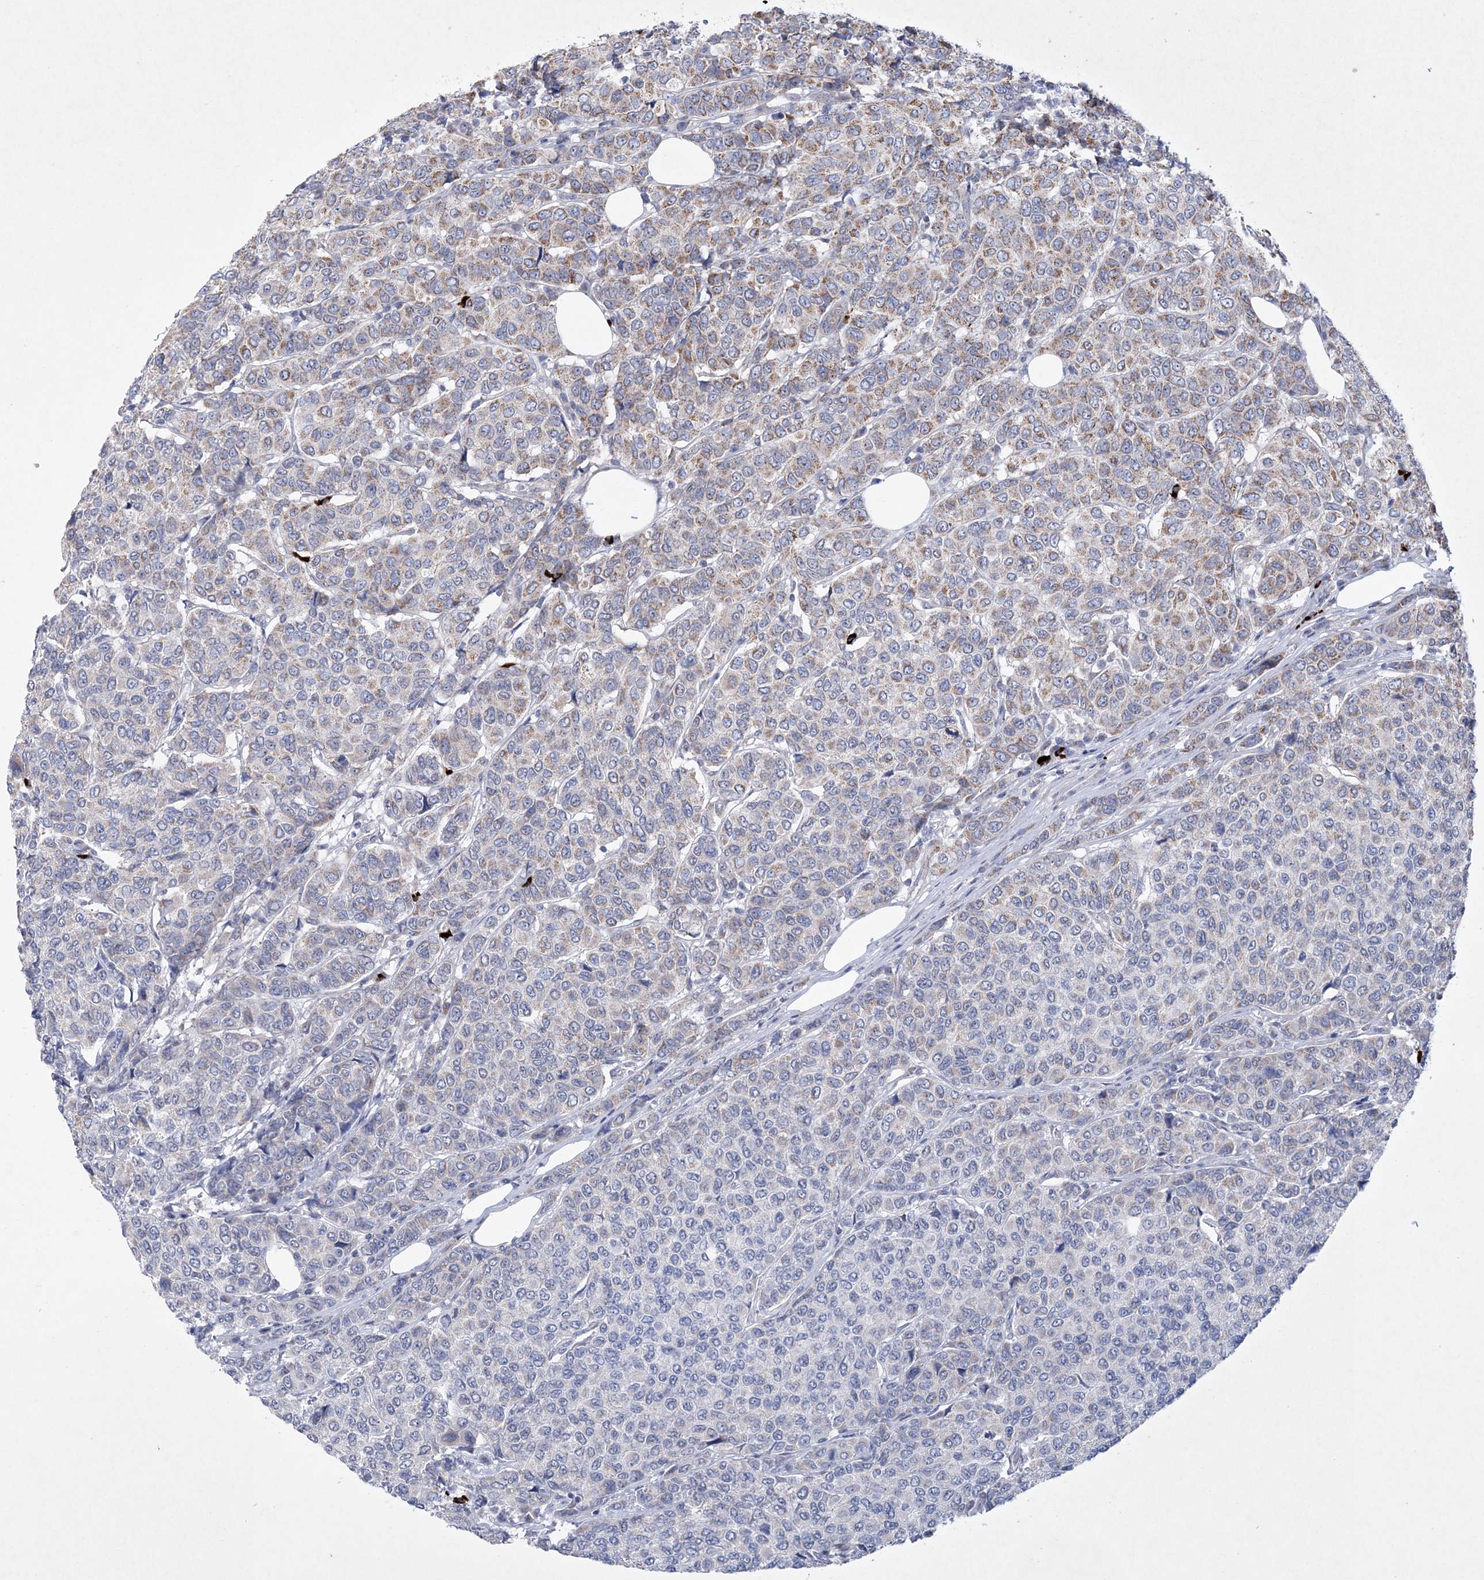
{"staining": {"intensity": "moderate", "quantity": "<25%", "location": "cytoplasmic/membranous"}, "tissue": "breast cancer", "cell_type": "Tumor cells", "image_type": "cancer", "snomed": [{"axis": "morphology", "description": "Duct carcinoma"}, {"axis": "topography", "description": "Breast"}], "caption": "Immunohistochemical staining of human intraductal carcinoma (breast) reveals moderate cytoplasmic/membranous protein expression in approximately <25% of tumor cells. The protein of interest is shown in brown color, while the nuclei are stained blue.", "gene": "CES4A", "patient": {"sex": "female", "age": 55}}